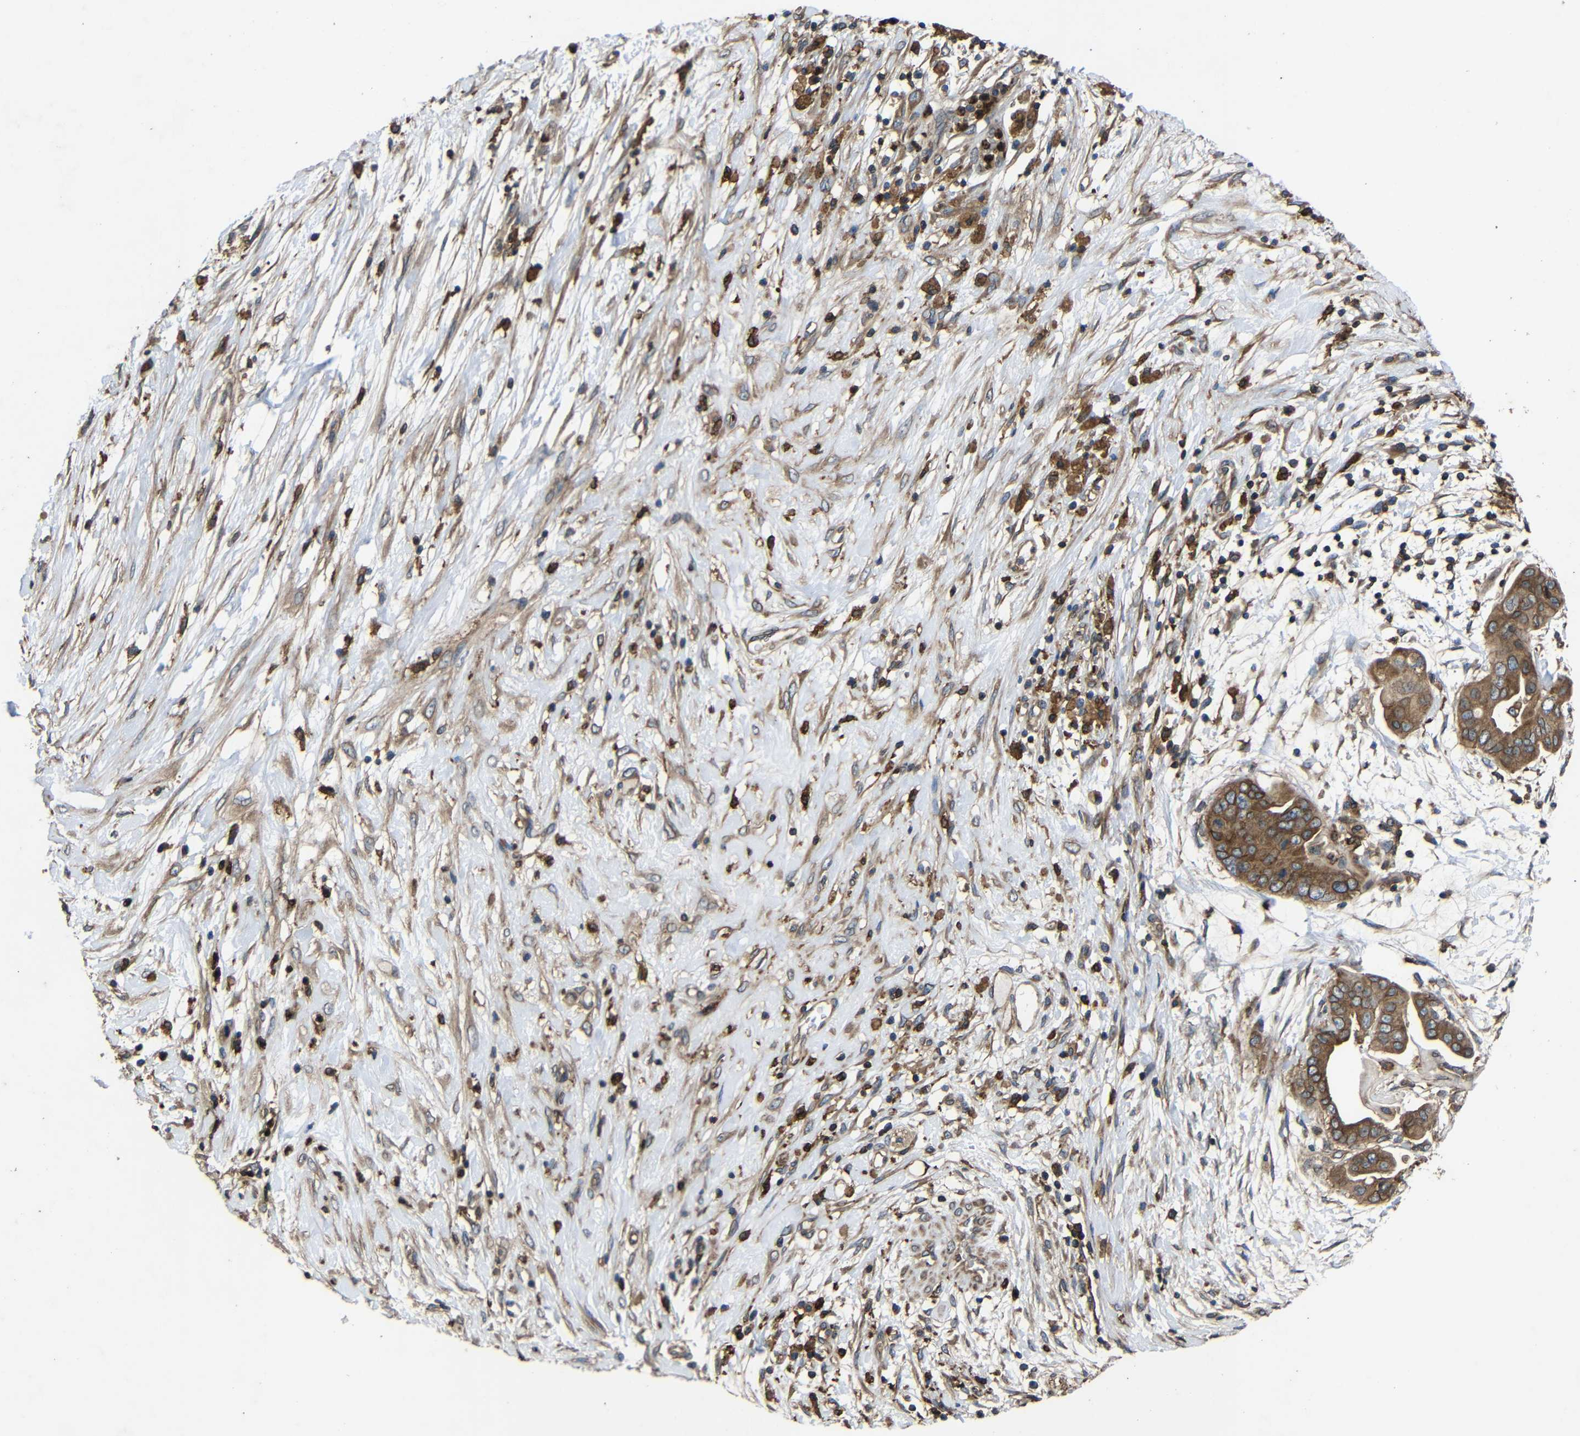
{"staining": {"intensity": "moderate", "quantity": ">75%", "location": "cytoplasmic/membranous"}, "tissue": "pancreatic cancer", "cell_type": "Tumor cells", "image_type": "cancer", "snomed": [{"axis": "morphology", "description": "Adenocarcinoma, NOS"}, {"axis": "topography", "description": "Pancreas"}], "caption": "Approximately >75% of tumor cells in human adenocarcinoma (pancreatic) show moderate cytoplasmic/membranous protein staining as visualized by brown immunohistochemical staining.", "gene": "TREM2", "patient": {"sex": "female", "age": 75}}